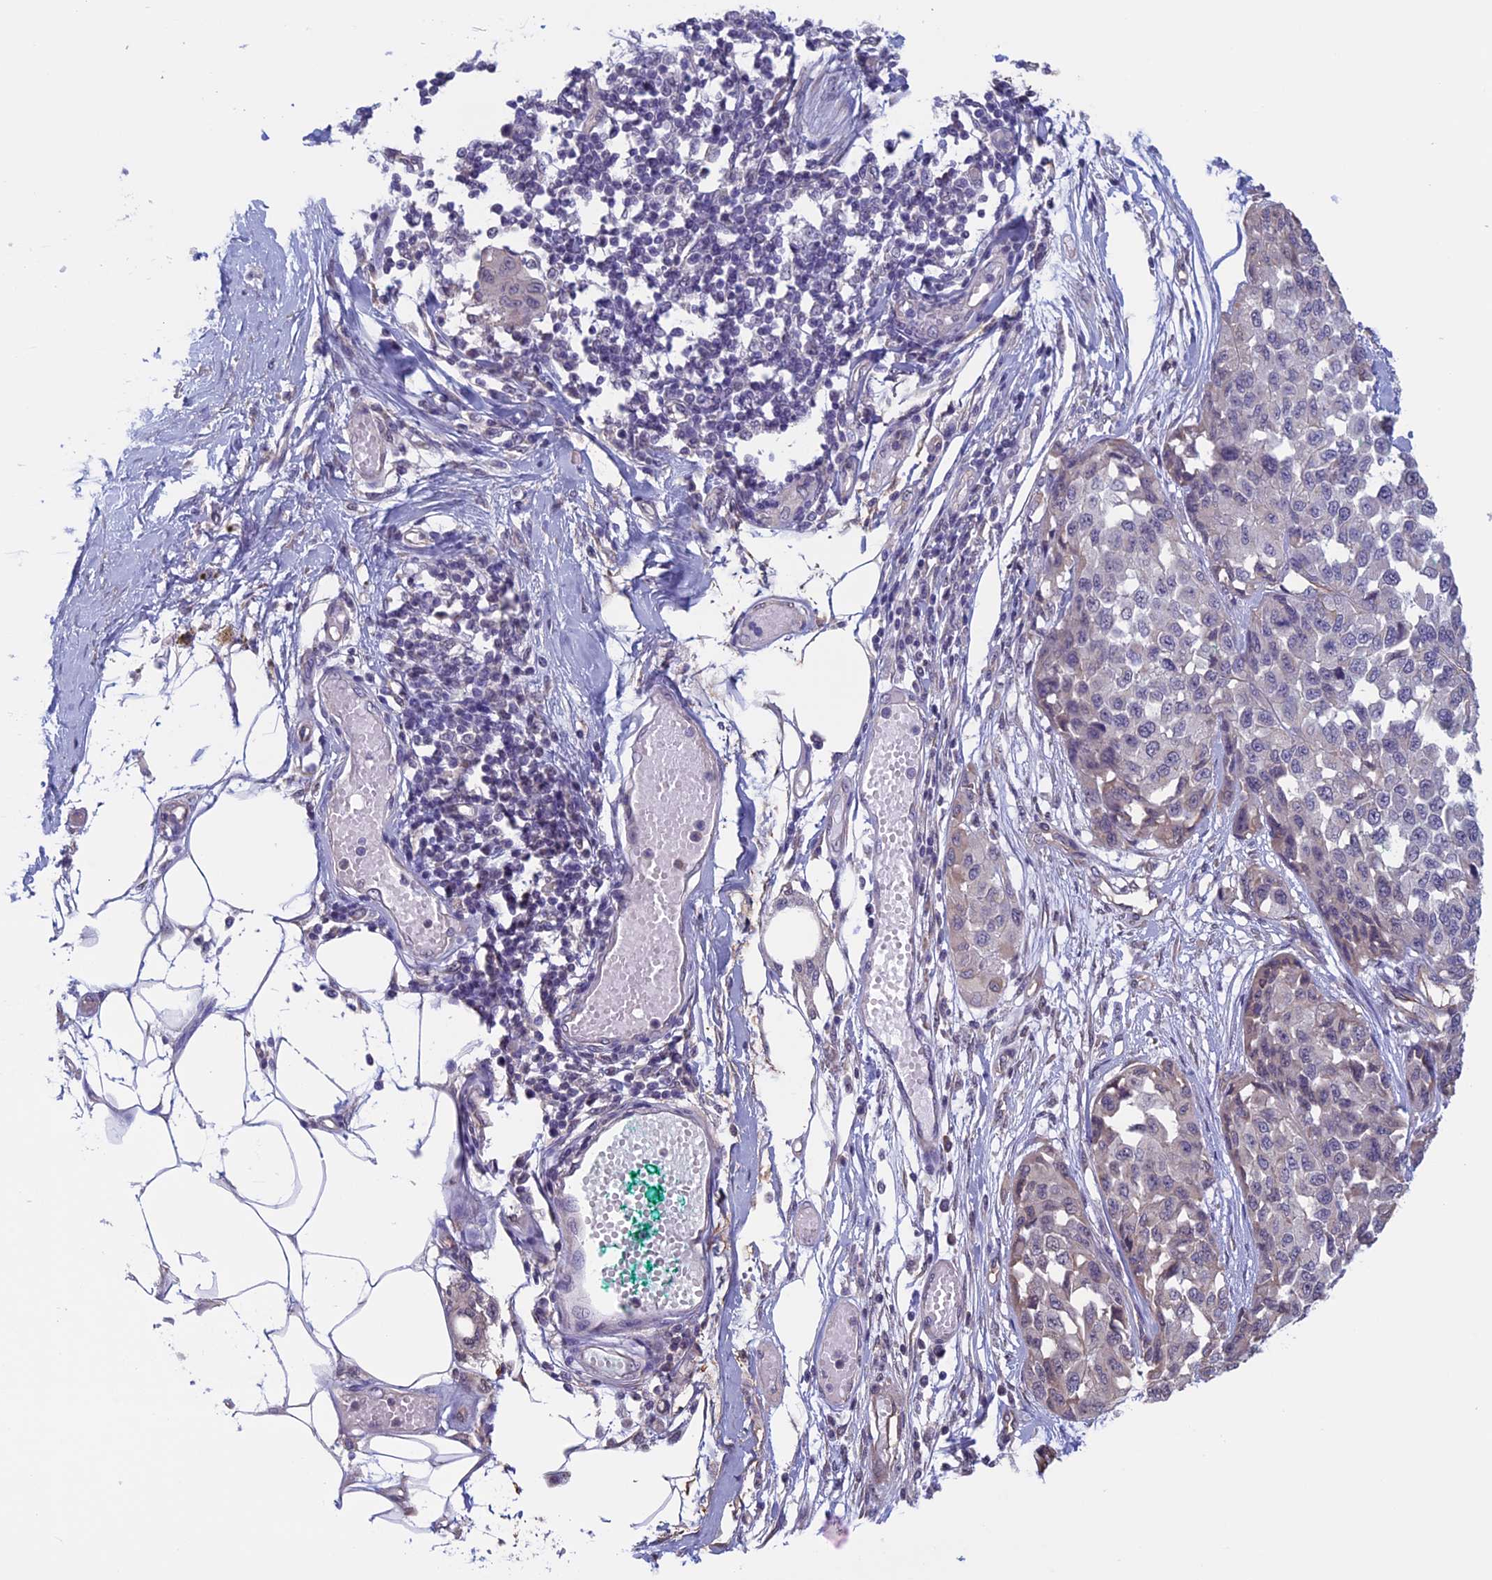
{"staining": {"intensity": "weak", "quantity": "<25%", "location": "cytoplasmic/membranous,nuclear"}, "tissue": "melanoma", "cell_type": "Tumor cells", "image_type": "cancer", "snomed": [{"axis": "morphology", "description": "Normal tissue, NOS"}, {"axis": "morphology", "description": "Malignant melanoma, NOS"}, {"axis": "topography", "description": "Skin"}], "caption": "IHC of human melanoma displays no positivity in tumor cells.", "gene": "SLC1A6", "patient": {"sex": "male", "age": 62}}